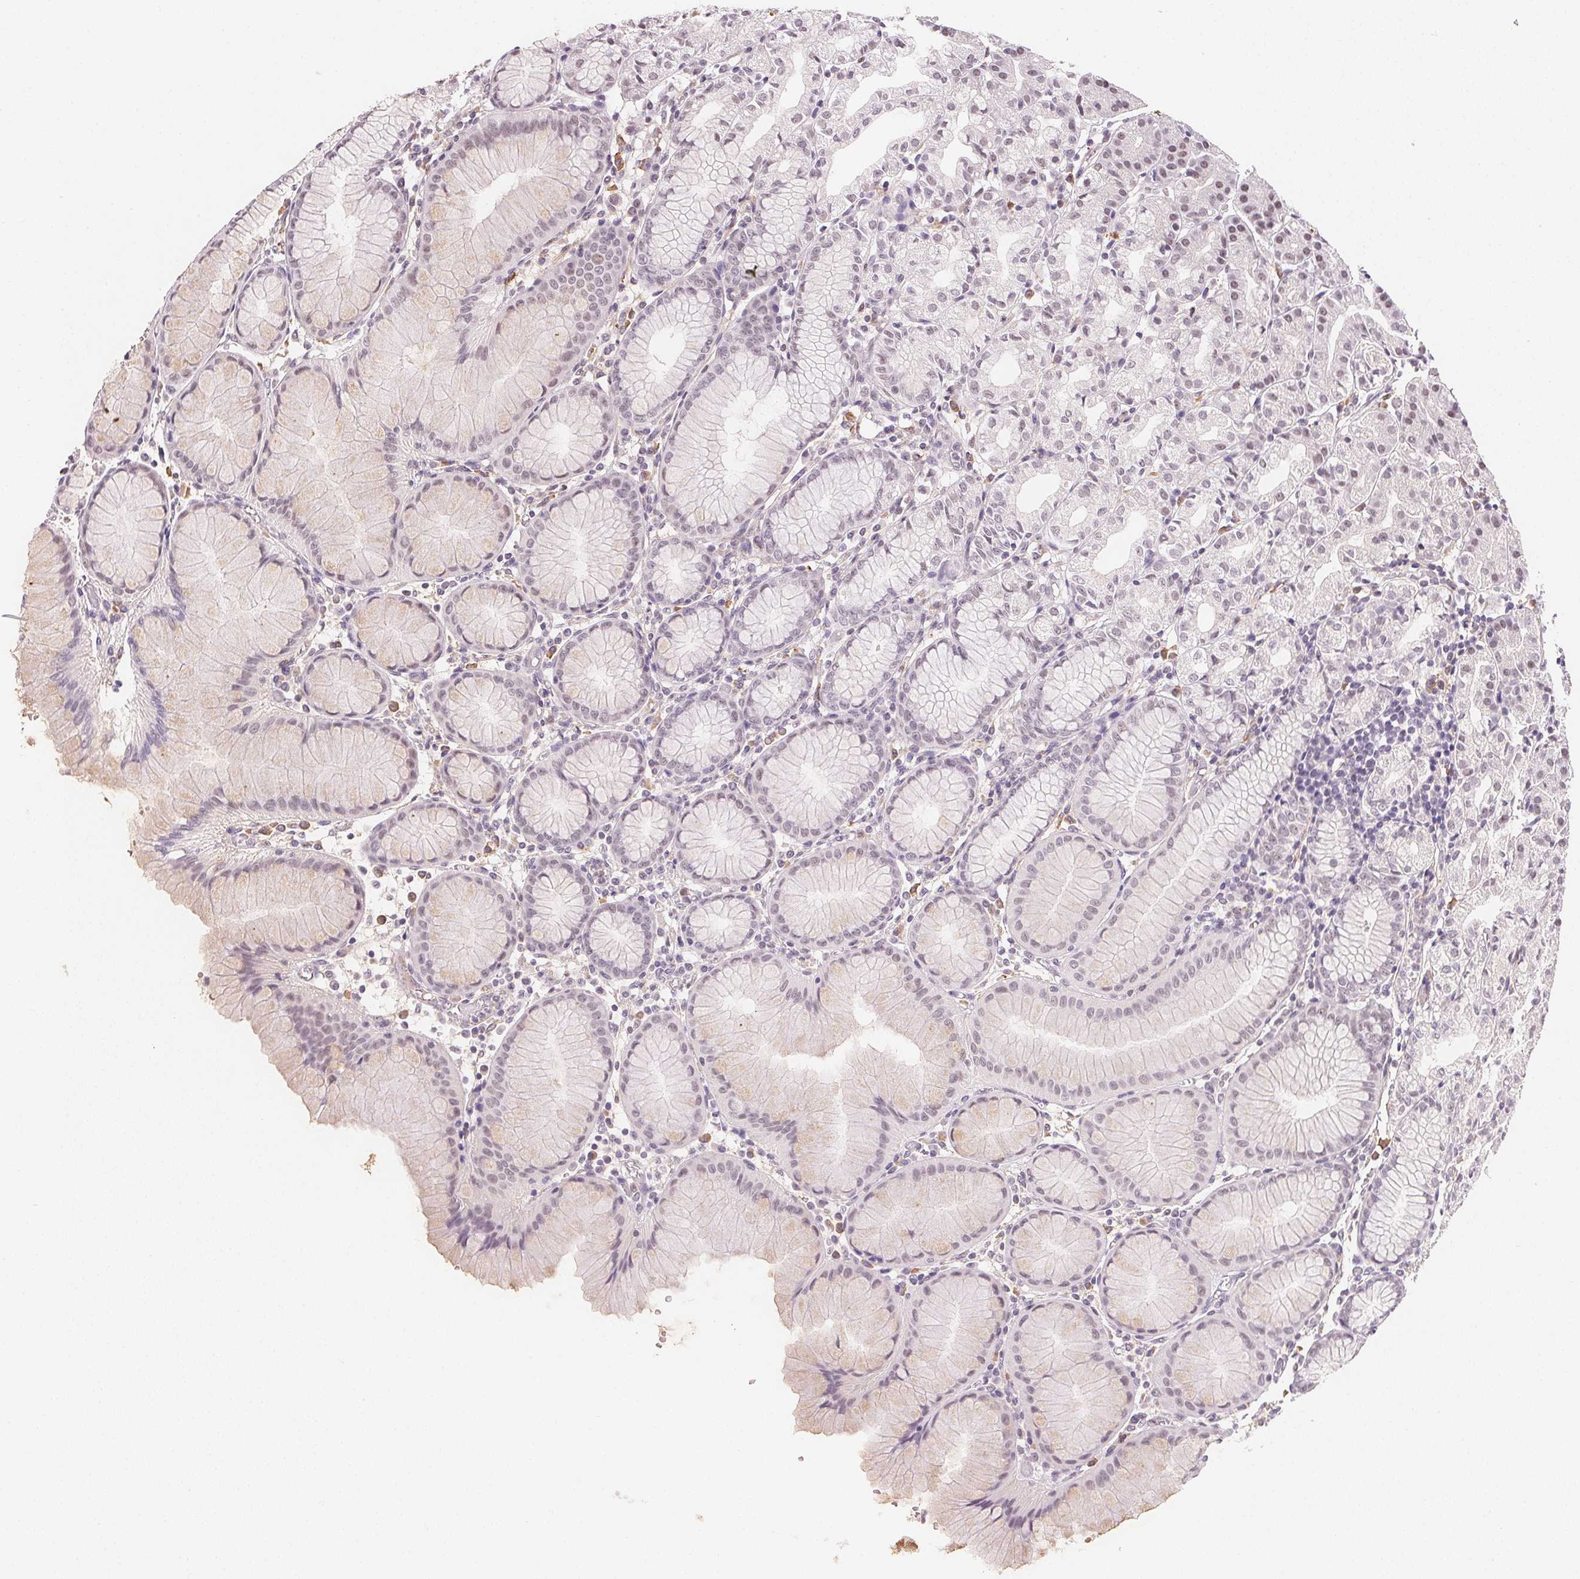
{"staining": {"intensity": "negative", "quantity": "none", "location": "none"}, "tissue": "stomach", "cell_type": "Glandular cells", "image_type": "normal", "snomed": [{"axis": "morphology", "description": "Normal tissue, NOS"}, {"axis": "topography", "description": "Stomach"}], "caption": "Image shows no significant protein staining in glandular cells of unremarkable stomach.", "gene": "FNDC4", "patient": {"sex": "female", "age": 57}}